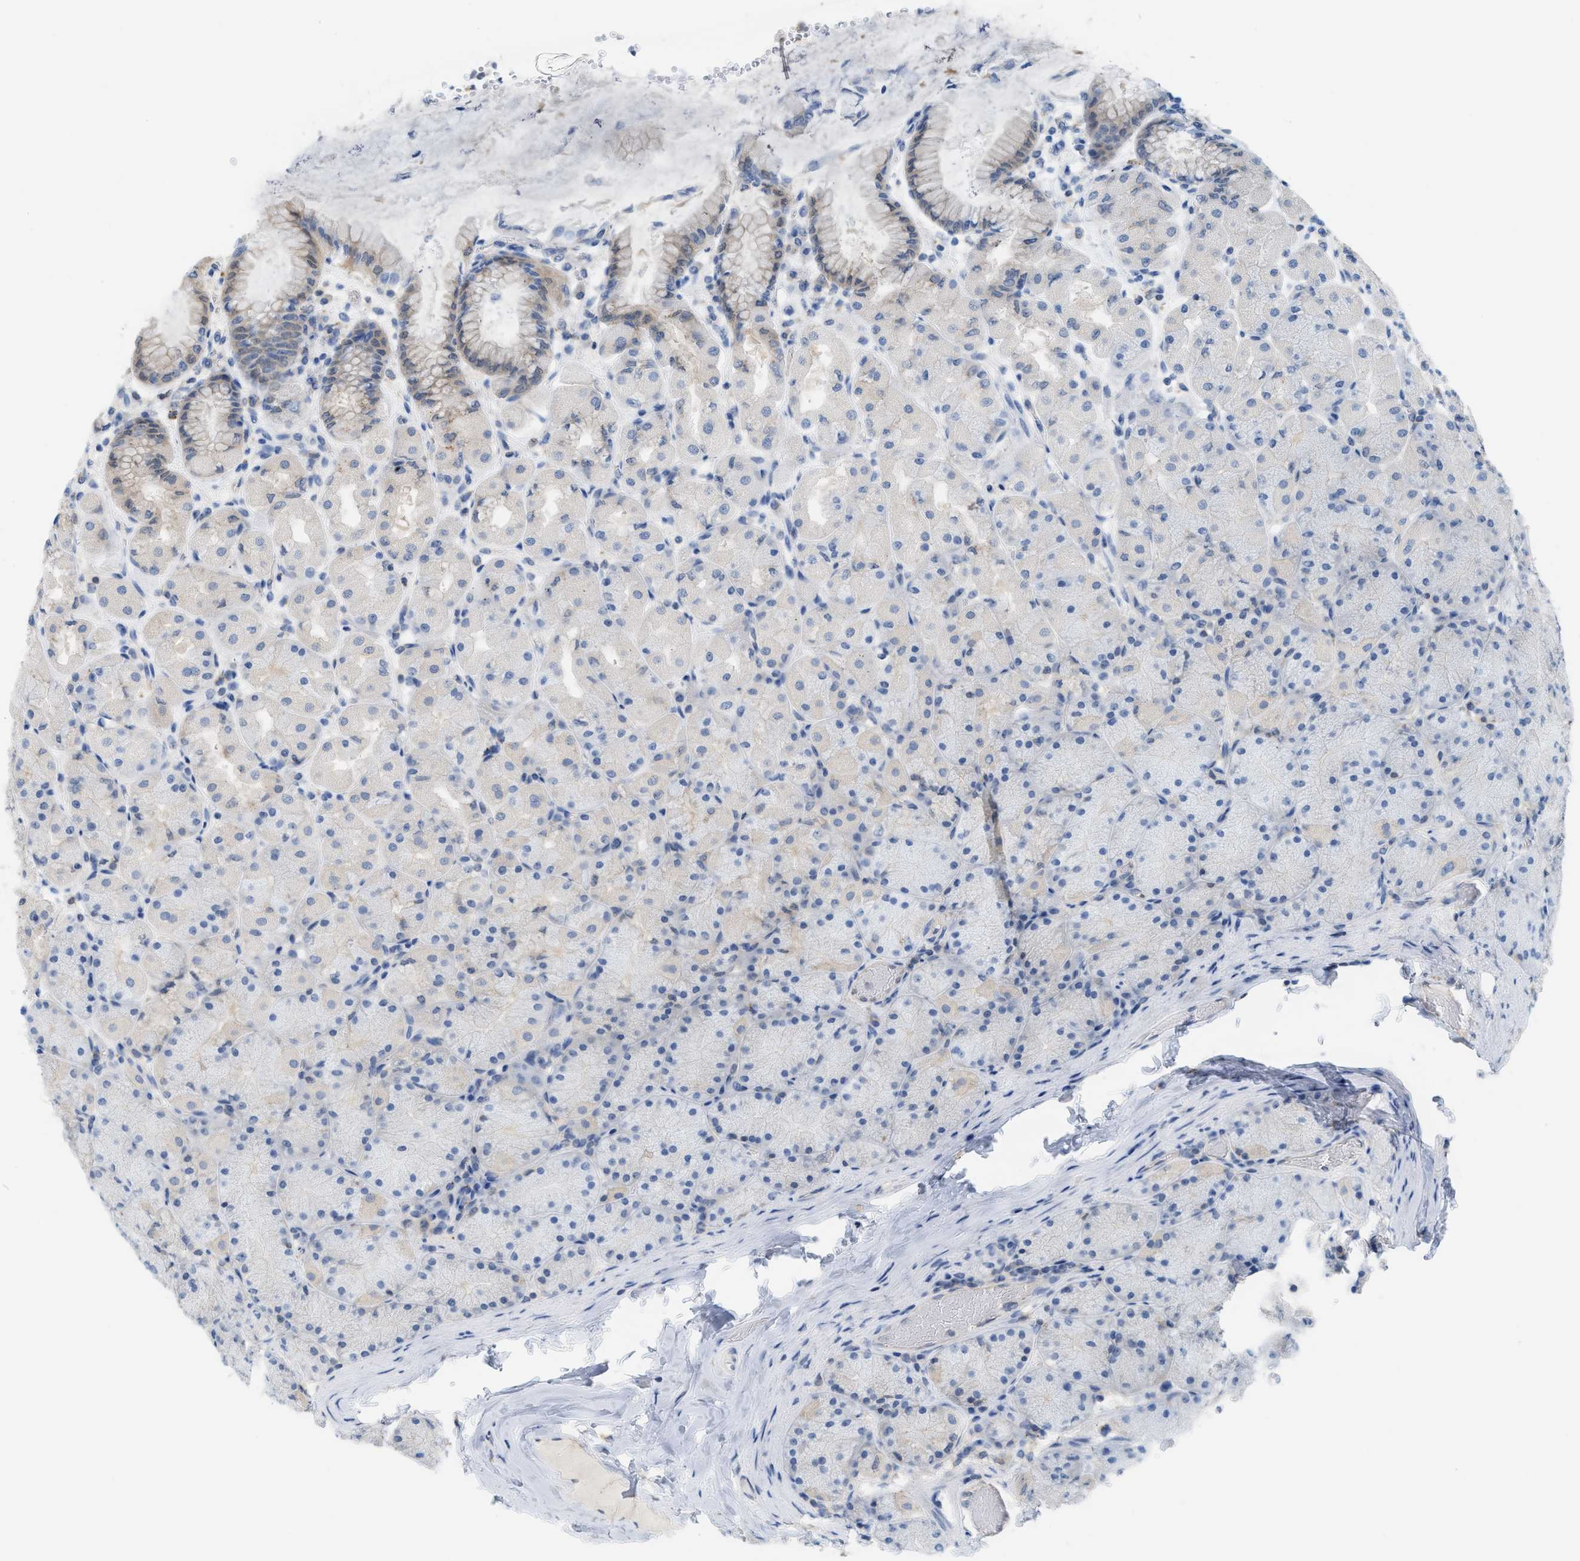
{"staining": {"intensity": "moderate", "quantity": "<25%", "location": "cytoplasmic/membranous"}, "tissue": "stomach", "cell_type": "Glandular cells", "image_type": "normal", "snomed": [{"axis": "morphology", "description": "Normal tissue, NOS"}, {"axis": "topography", "description": "Stomach, upper"}], "caption": "A low amount of moderate cytoplasmic/membranous expression is present in approximately <25% of glandular cells in normal stomach. (Stains: DAB in brown, nuclei in blue, Microscopy: brightfield microscopy at high magnification).", "gene": "CSTB", "patient": {"sex": "female", "age": 56}}